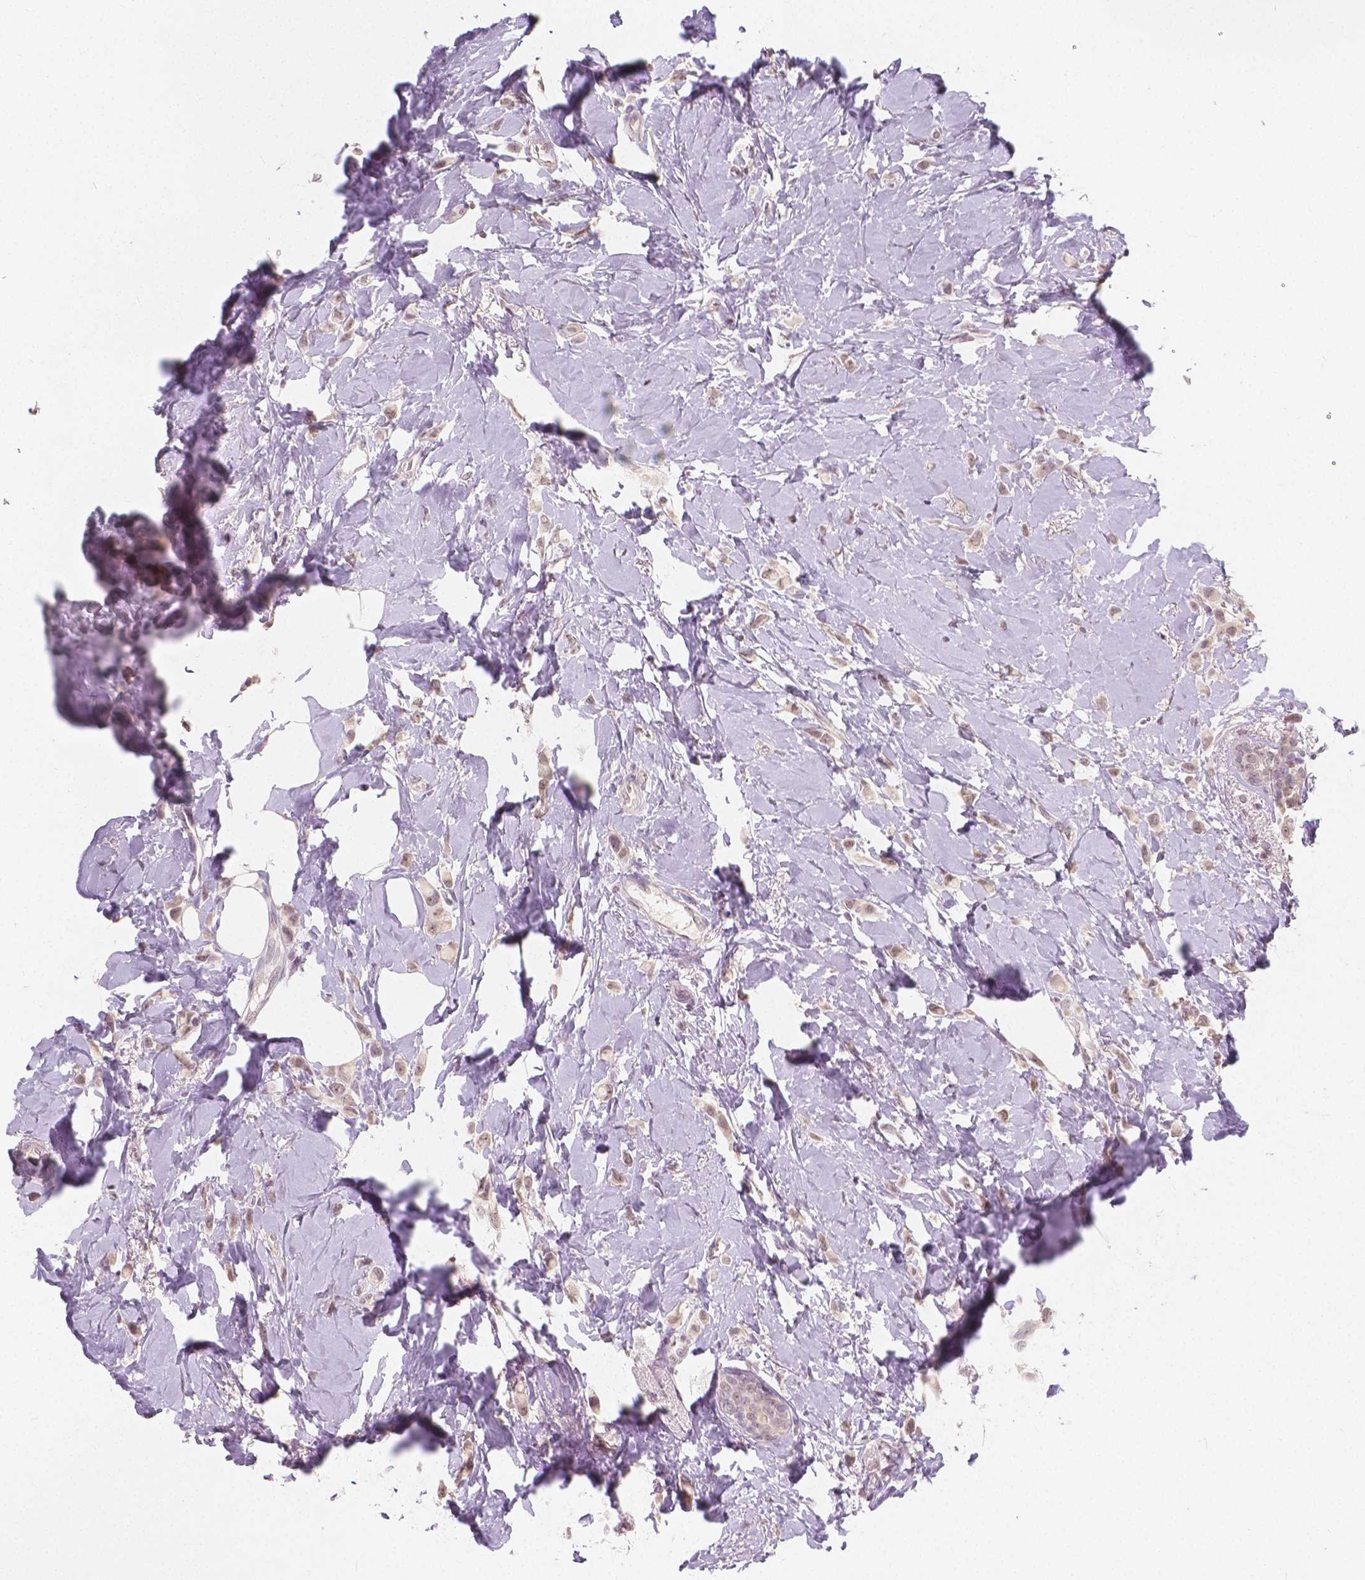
{"staining": {"intensity": "weak", "quantity": ">75%", "location": "nuclear"}, "tissue": "breast cancer", "cell_type": "Tumor cells", "image_type": "cancer", "snomed": [{"axis": "morphology", "description": "Lobular carcinoma"}, {"axis": "topography", "description": "Breast"}], "caption": "The immunohistochemical stain highlights weak nuclear staining in tumor cells of breast cancer (lobular carcinoma) tissue. (DAB (3,3'-diaminobenzidine) IHC, brown staining for protein, blue staining for nuclei).", "gene": "NOLC1", "patient": {"sex": "female", "age": 66}}